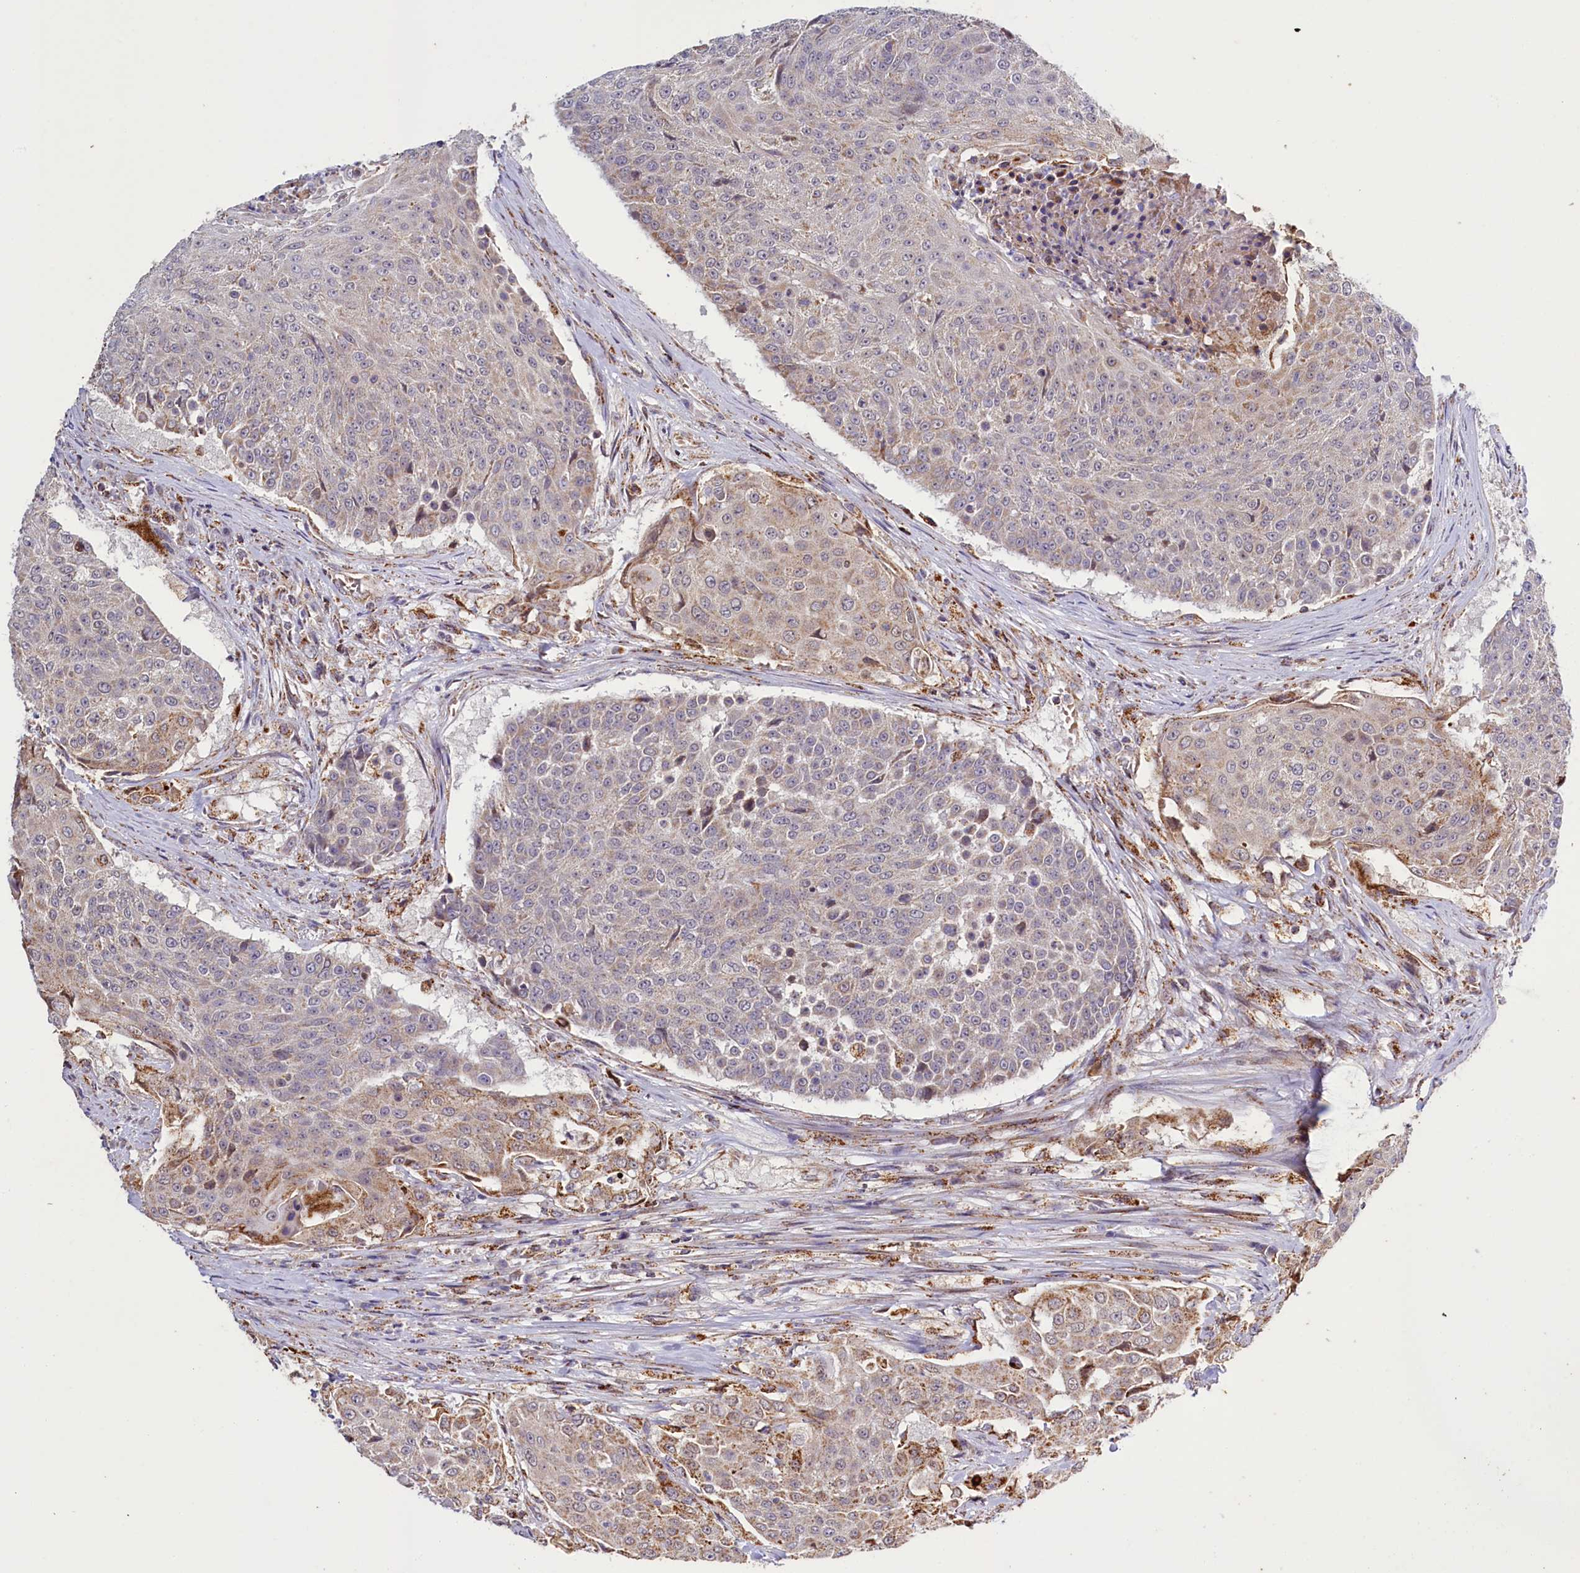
{"staining": {"intensity": "negative", "quantity": "none", "location": "none"}, "tissue": "urothelial cancer", "cell_type": "Tumor cells", "image_type": "cancer", "snomed": [{"axis": "morphology", "description": "Urothelial carcinoma, High grade"}, {"axis": "topography", "description": "Urinary bladder"}], "caption": "Immunohistochemistry of human urothelial cancer reveals no staining in tumor cells.", "gene": "DYNC2H1", "patient": {"sex": "female", "age": 63}}